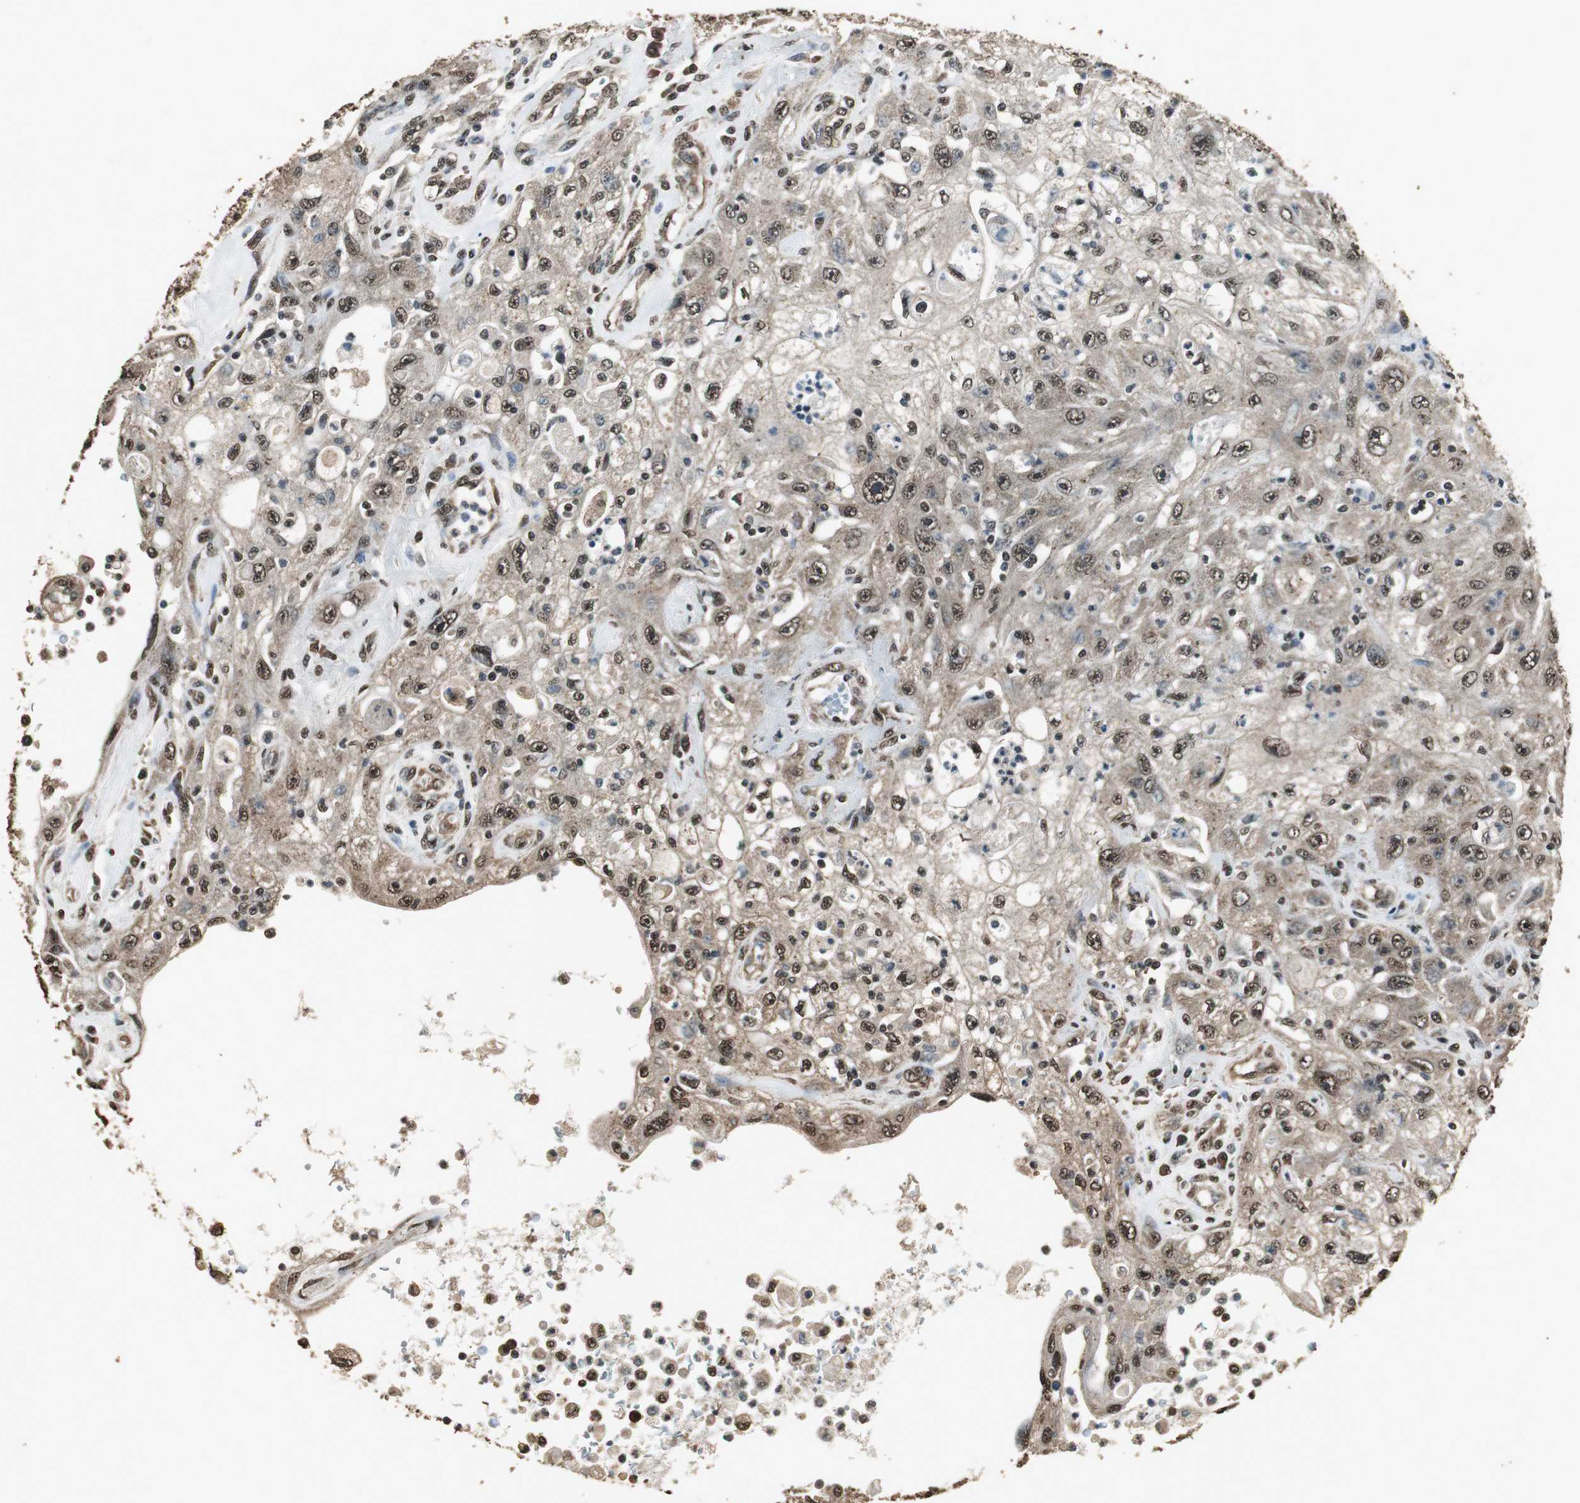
{"staining": {"intensity": "strong", "quantity": ">75%", "location": "cytoplasmic/membranous,nuclear"}, "tissue": "skin cancer", "cell_type": "Tumor cells", "image_type": "cancer", "snomed": [{"axis": "morphology", "description": "Squamous cell carcinoma, NOS"}, {"axis": "topography", "description": "Skin"}], "caption": "A micrograph of human skin cancer stained for a protein exhibits strong cytoplasmic/membranous and nuclear brown staining in tumor cells.", "gene": "PPP1R13B", "patient": {"sex": "male", "age": 75}}